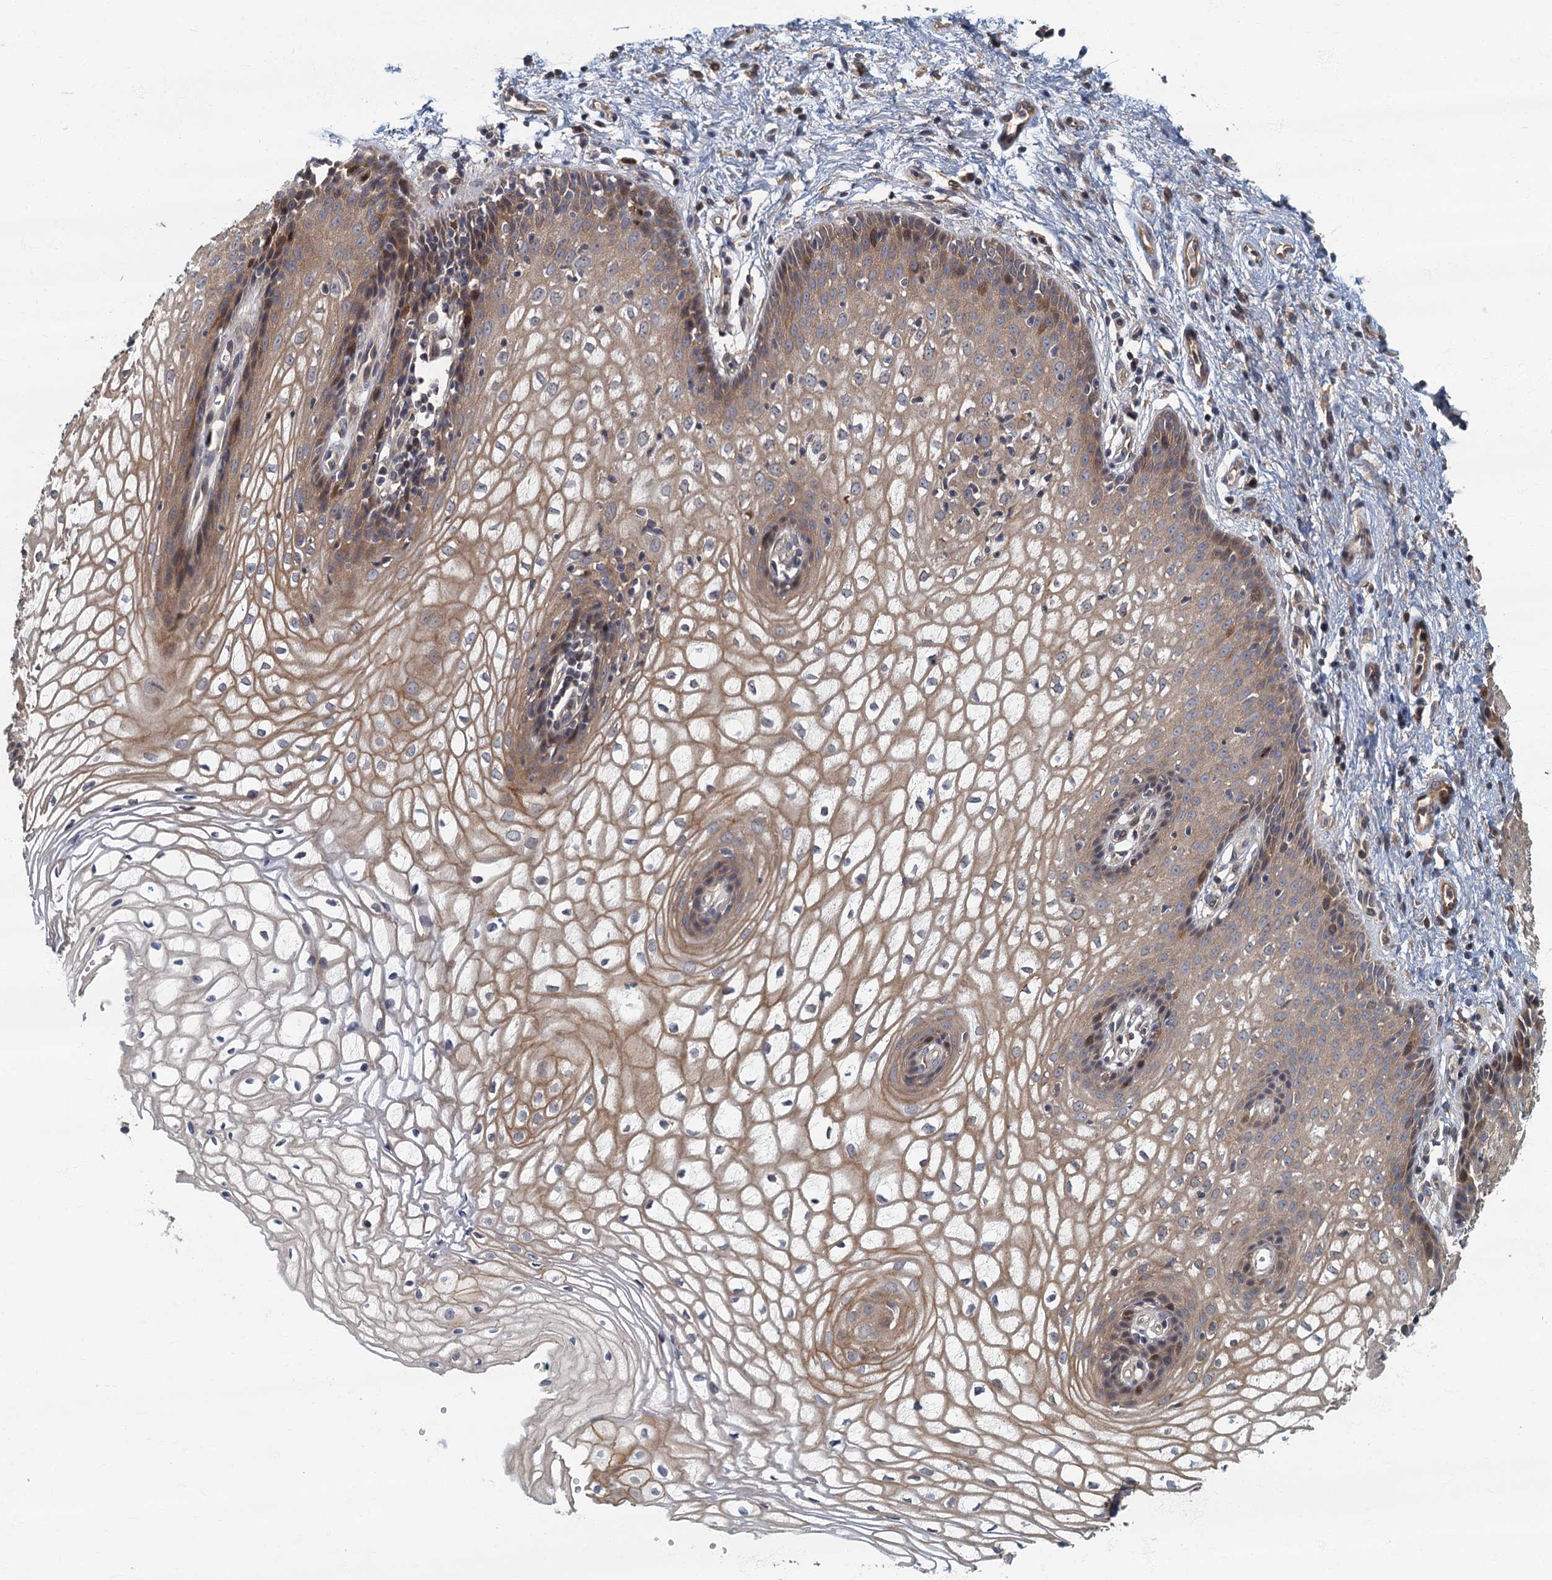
{"staining": {"intensity": "moderate", "quantity": ">75%", "location": "cytoplasmic/membranous"}, "tissue": "vagina", "cell_type": "Squamous epithelial cells", "image_type": "normal", "snomed": [{"axis": "morphology", "description": "Normal tissue, NOS"}, {"axis": "topography", "description": "Vagina"}], "caption": "Protein staining of normal vagina displays moderate cytoplasmic/membranous staining in about >75% of squamous epithelial cells. The protein of interest is stained brown, and the nuclei are stained in blue (DAB IHC with brightfield microscopy, high magnification).", "gene": "CKAP2L", "patient": {"sex": "female", "age": 34}}